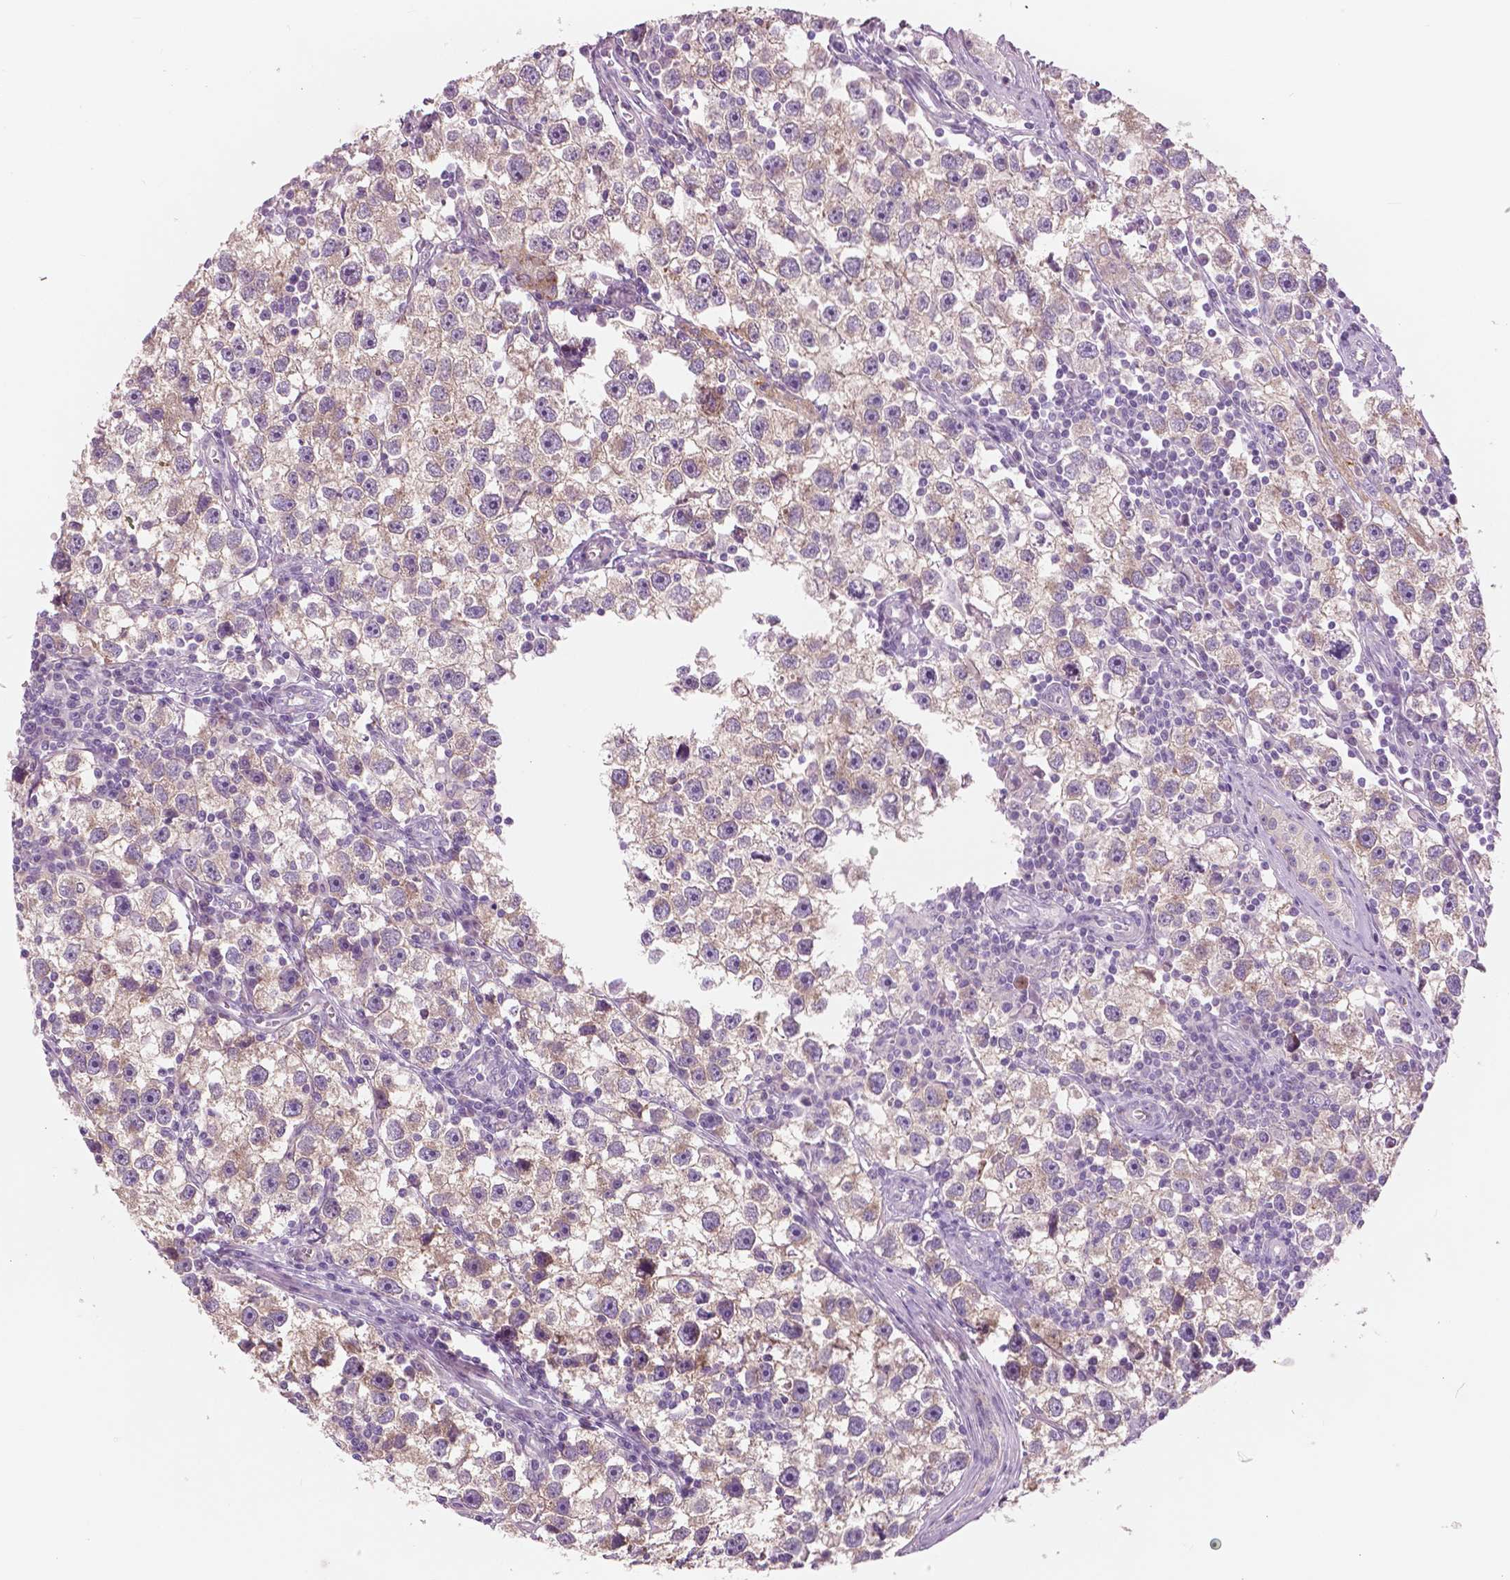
{"staining": {"intensity": "weak", "quantity": "25%-75%", "location": "cytoplasmic/membranous"}, "tissue": "testis cancer", "cell_type": "Tumor cells", "image_type": "cancer", "snomed": [{"axis": "morphology", "description": "Seminoma, NOS"}, {"axis": "topography", "description": "Testis"}], "caption": "DAB immunohistochemical staining of human seminoma (testis) demonstrates weak cytoplasmic/membranous protein staining in approximately 25%-75% of tumor cells.", "gene": "SERPINI1", "patient": {"sex": "male", "age": 30}}